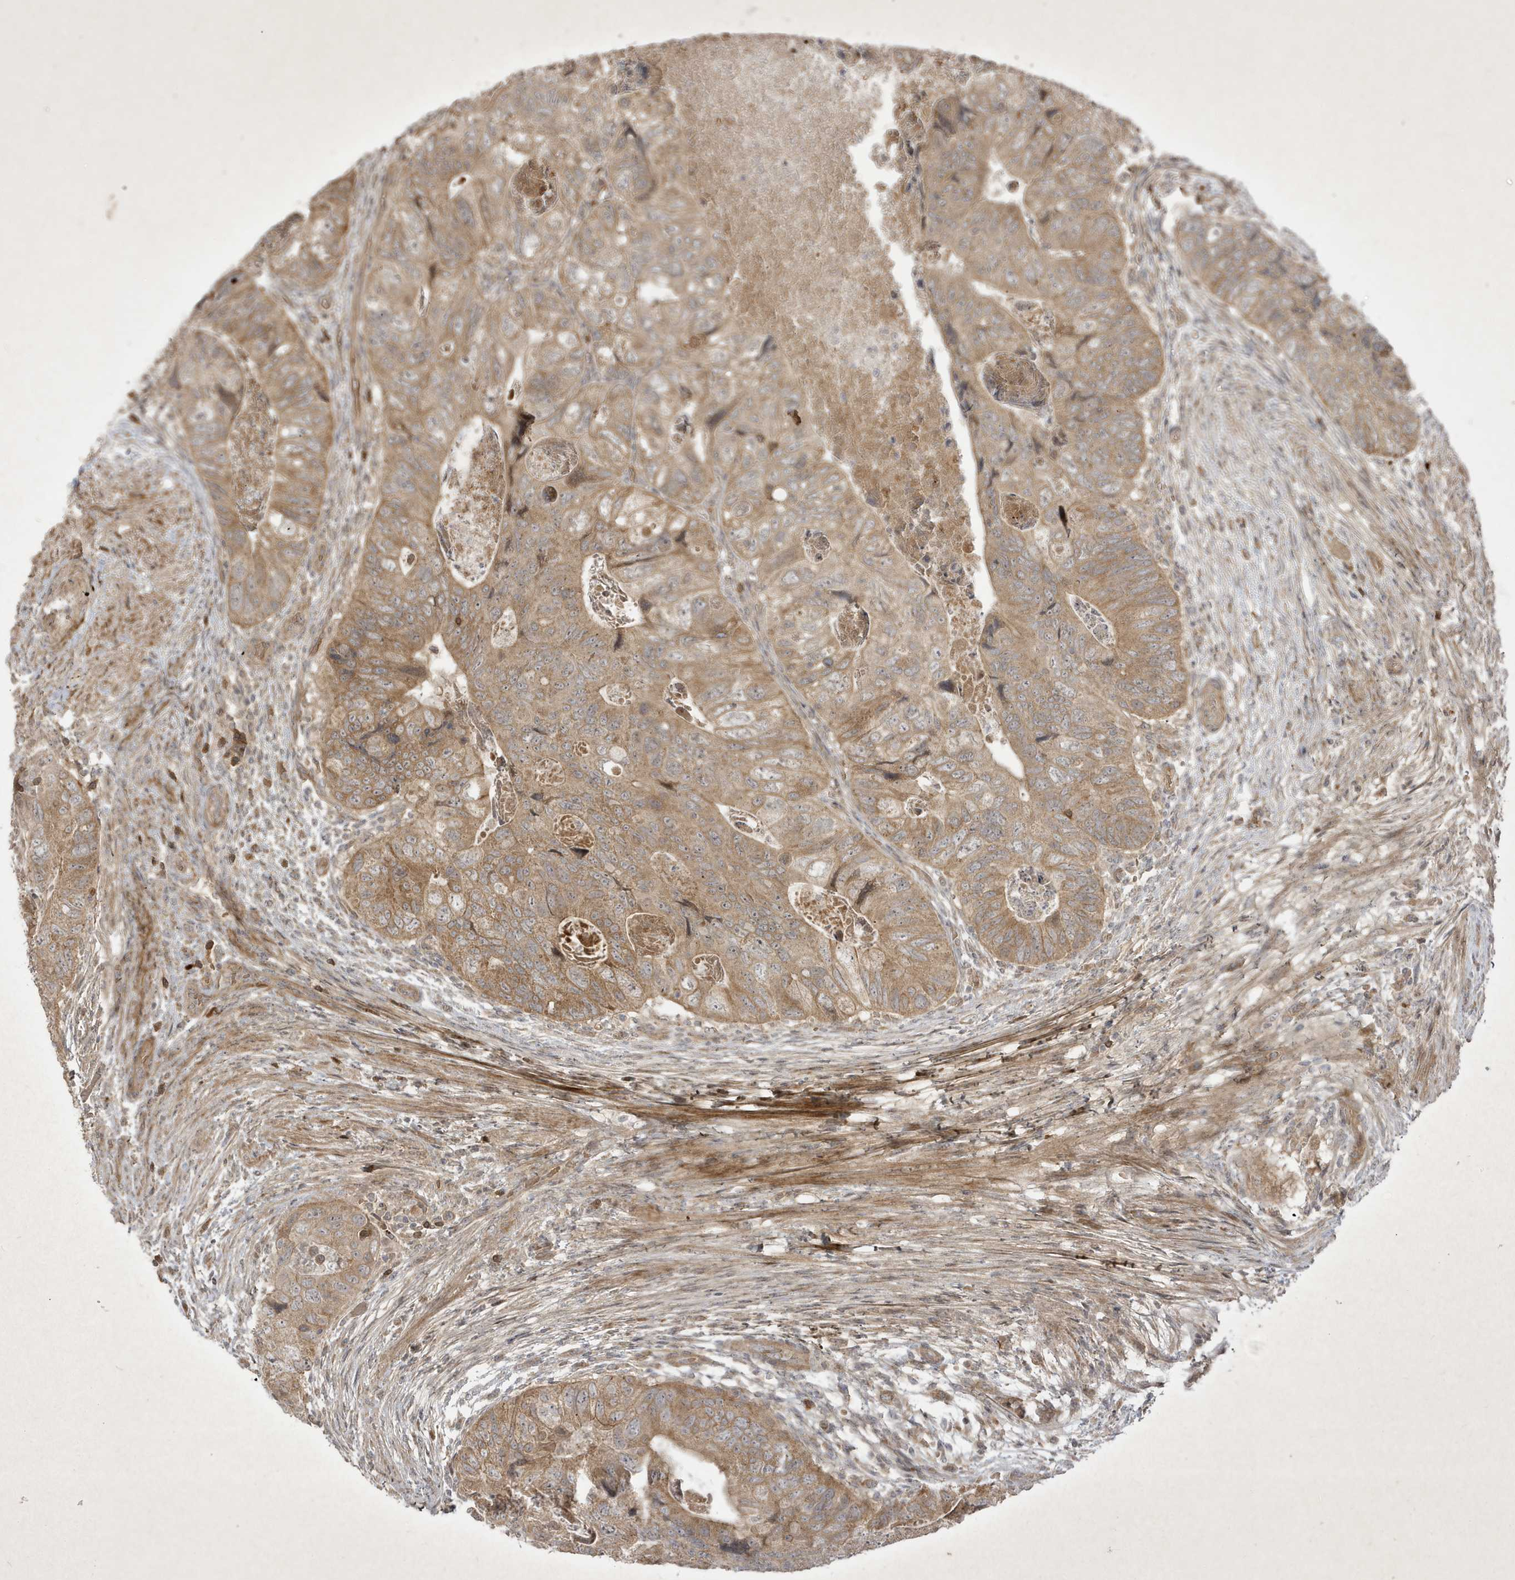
{"staining": {"intensity": "moderate", "quantity": ">75%", "location": "cytoplasmic/membranous"}, "tissue": "colorectal cancer", "cell_type": "Tumor cells", "image_type": "cancer", "snomed": [{"axis": "morphology", "description": "Adenocarcinoma, NOS"}, {"axis": "topography", "description": "Rectum"}], "caption": "Immunohistochemical staining of adenocarcinoma (colorectal) demonstrates medium levels of moderate cytoplasmic/membranous positivity in about >75% of tumor cells.", "gene": "FAM83C", "patient": {"sex": "male", "age": 63}}